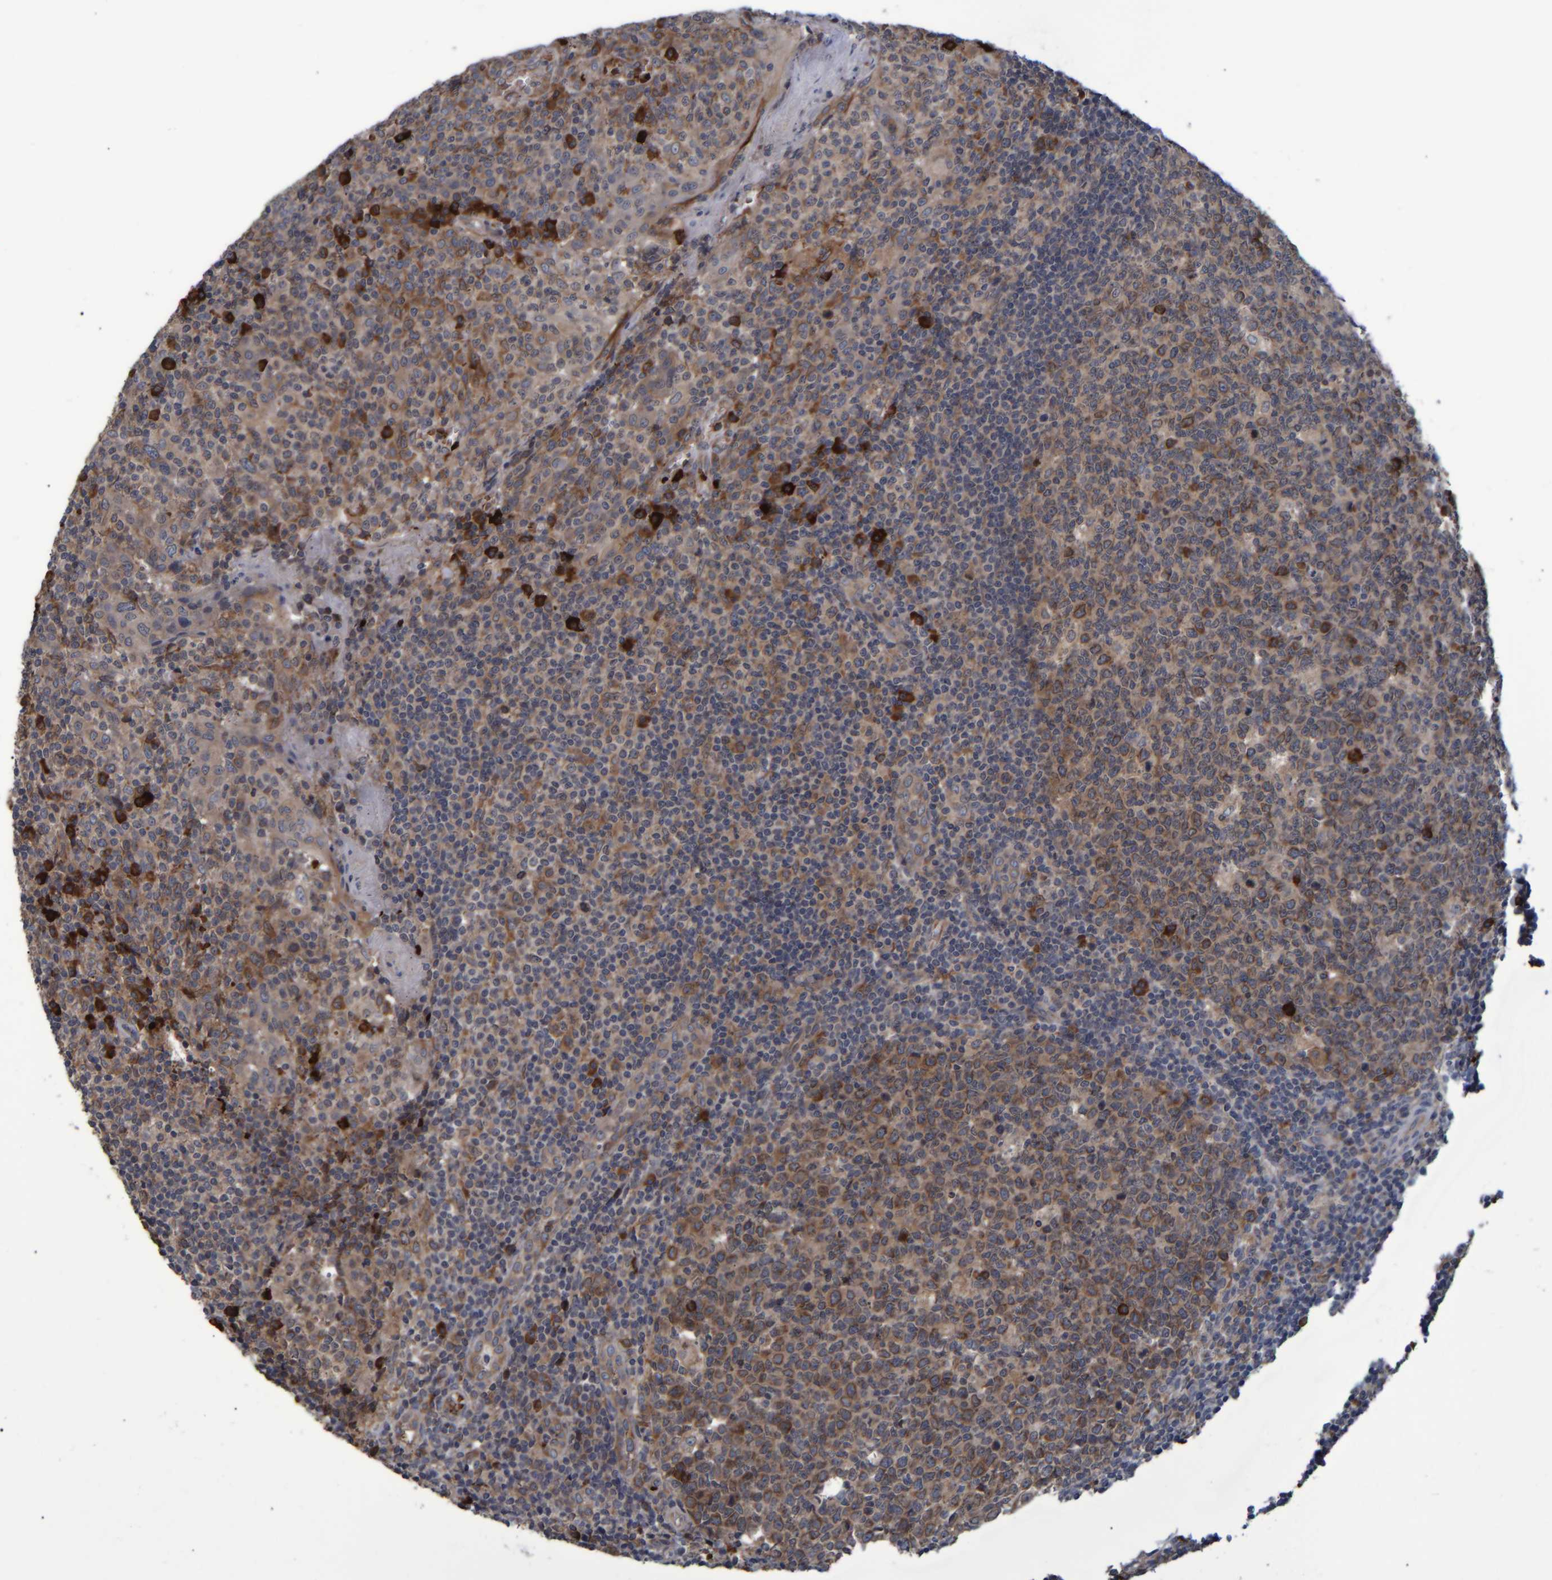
{"staining": {"intensity": "moderate", "quantity": ">75%", "location": "cytoplasmic/membranous"}, "tissue": "tonsil", "cell_type": "Germinal center cells", "image_type": "normal", "snomed": [{"axis": "morphology", "description": "Normal tissue, NOS"}, {"axis": "topography", "description": "Tonsil"}], "caption": "High-magnification brightfield microscopy of normal tonsil stained with DAB (brown) and counterstained with hematoxylin (blue). germinal center cells exhibit moderate cytoplasmic/membranous positivity is appreciated in about>75% of cells.", "gene": "SPAG5", "patient": {"sex": "female", "age": 19}}